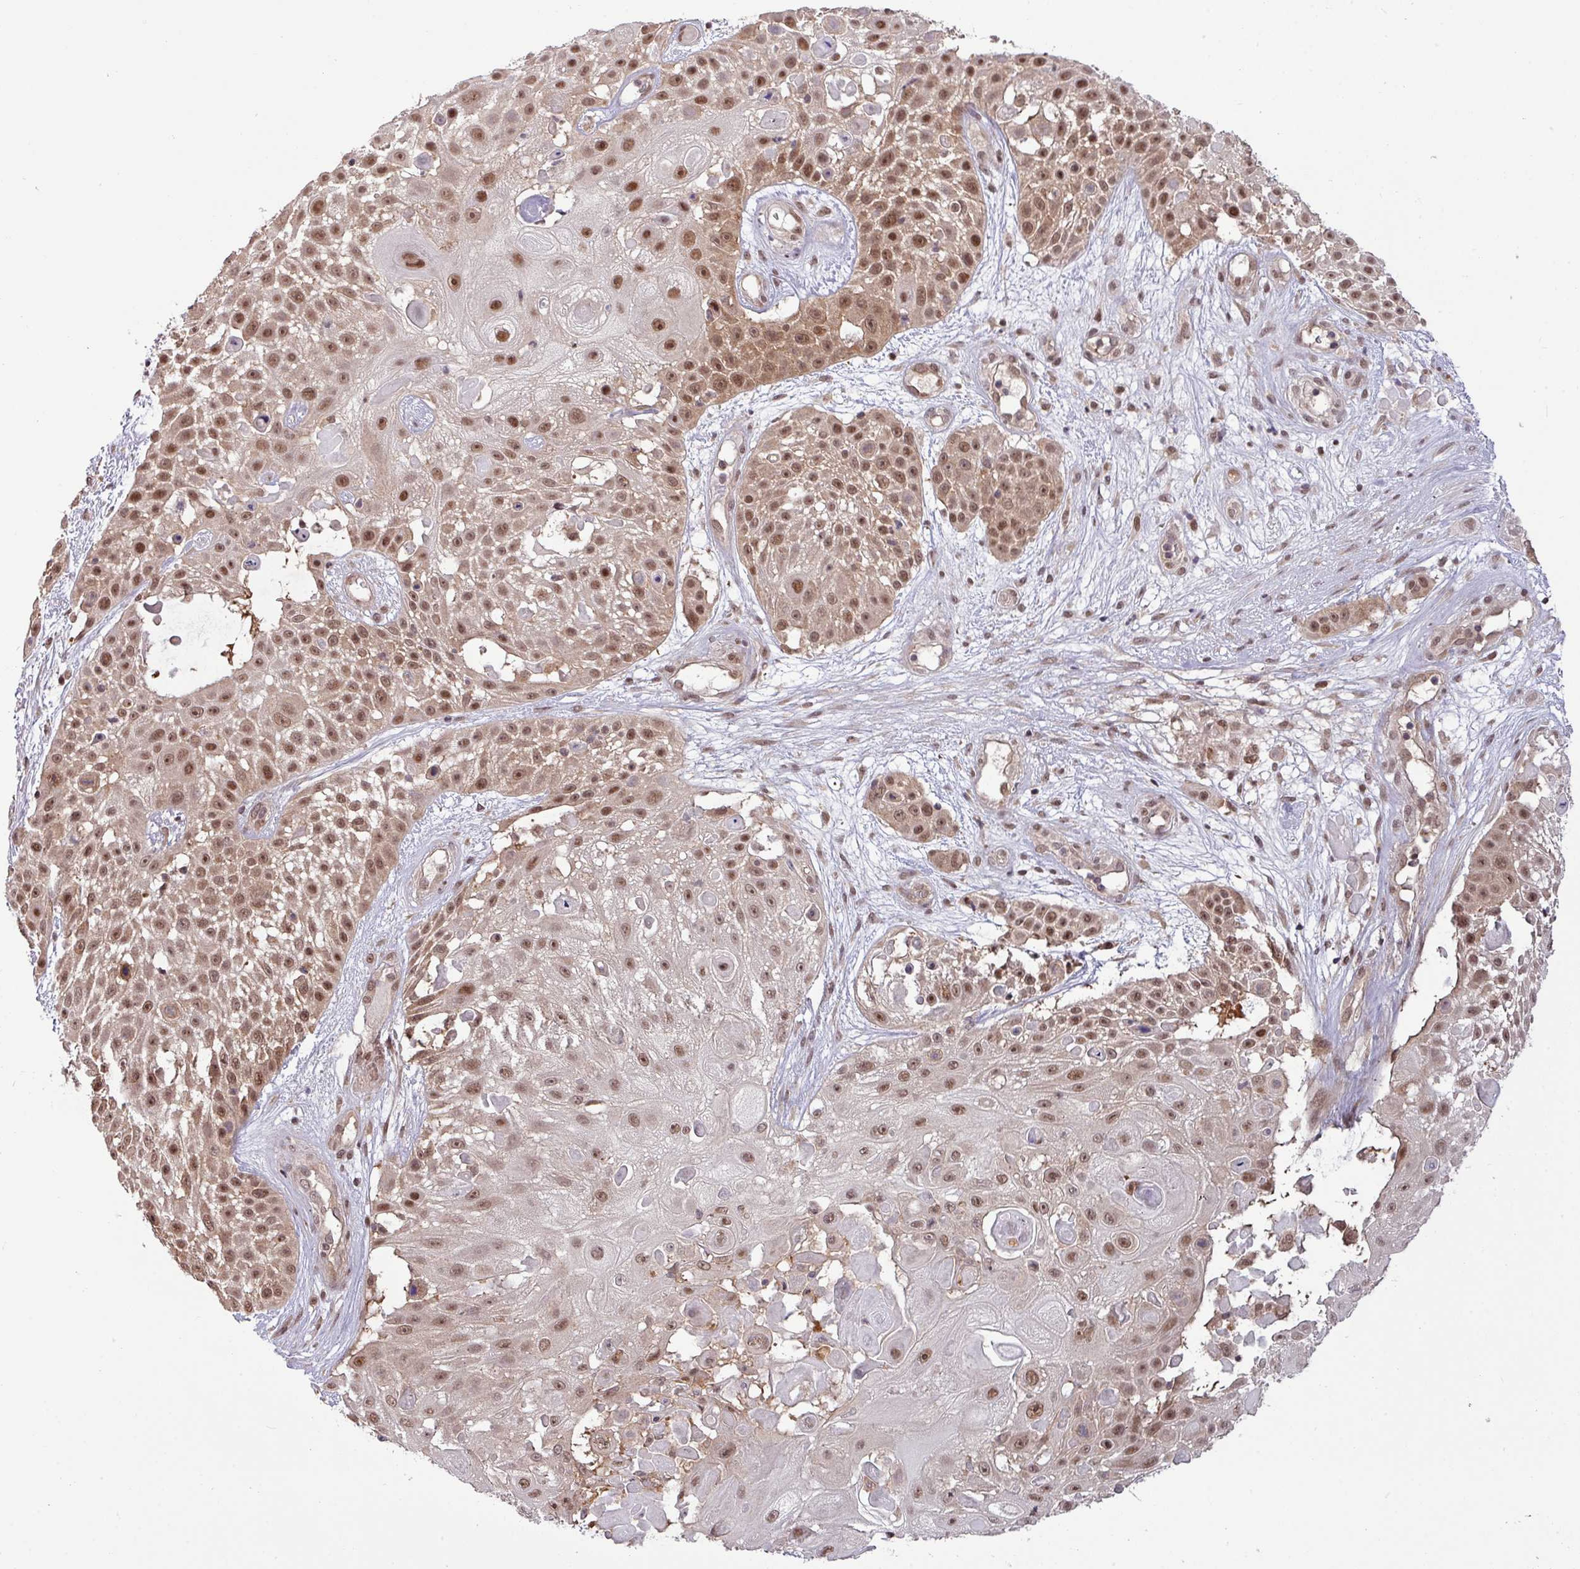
{"staining": {"intensity": "moderate", "quantity": ">75%", "location": "nuclear"}, "tissue": "skin cancer", "cell_type": "Tumor cells", "image_type": "cancer", "snomed": [{"axis": "morphology", "description": "Squamous cell carcinoma, NOS"}, {"axis": "topography", "description": "Skin"}], "caption": "This photomicrograph reveals skin cancer (squamous cell carcinoma) stained with immunohistochemistry (IHC) to label a protein in brown. The nuclear of tumor cells show moderate positivity for the protein. Nuclei are counter-stained blue.", "gene": "RIPPLY1", "patient": {"sex": "female", "age": 86}}